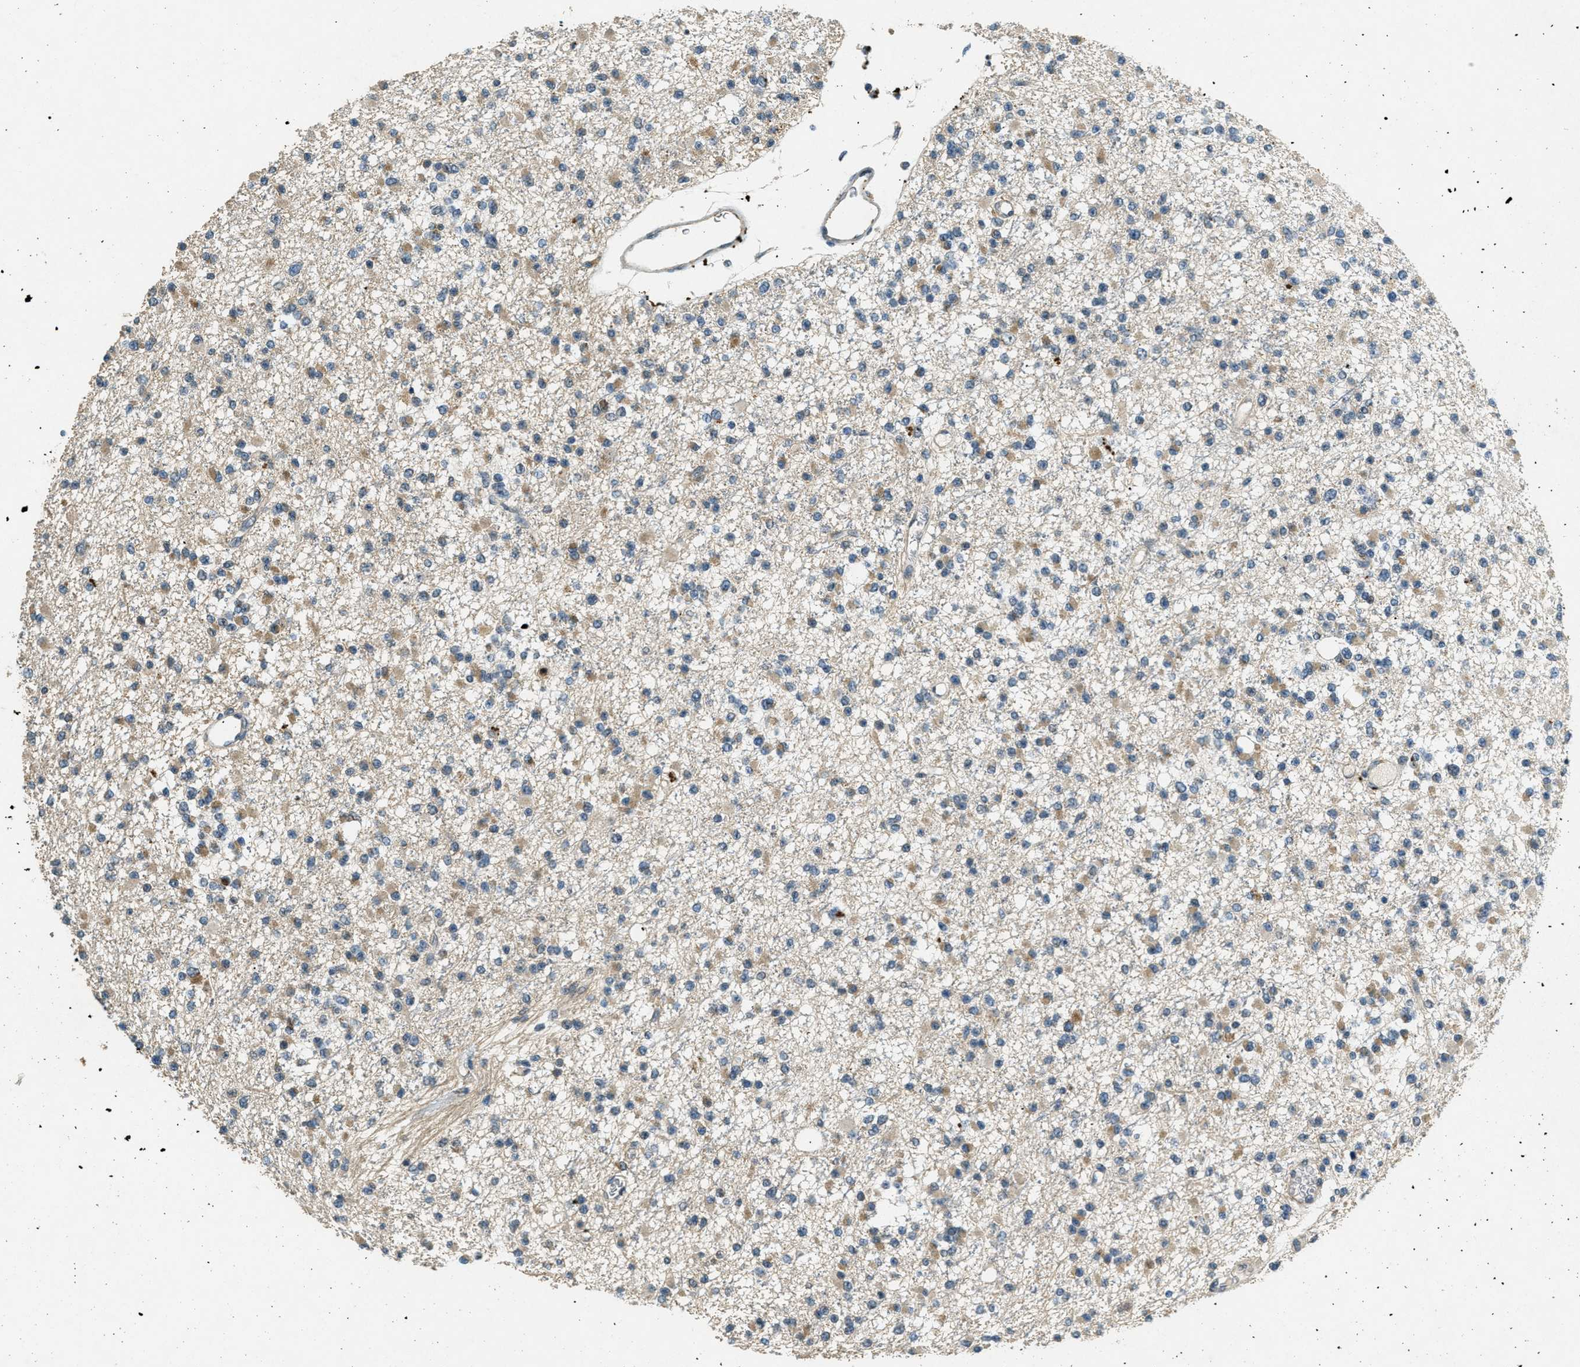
{"staining": {"intensity": "weak", "quantity": "25%-75%", "location": "cytoplasmic/membranous"}, "tissue": "glioma", "cell_type": "Tumor cells", "image_type": "cancer", "snomed": [{"axis": "morphology", "description": "Glioma, malignant, Low grade"}, {"axis": "topography", "description": "Brain"}], "caption": "Immunohistochemical staining of human glioma reveals low levels of weak cytoplasmic/membranous positivity in approximately 25%-75% of tumor cells.", "gene": "RAB3D", "patient": {"sex": "female", "age": 22}}